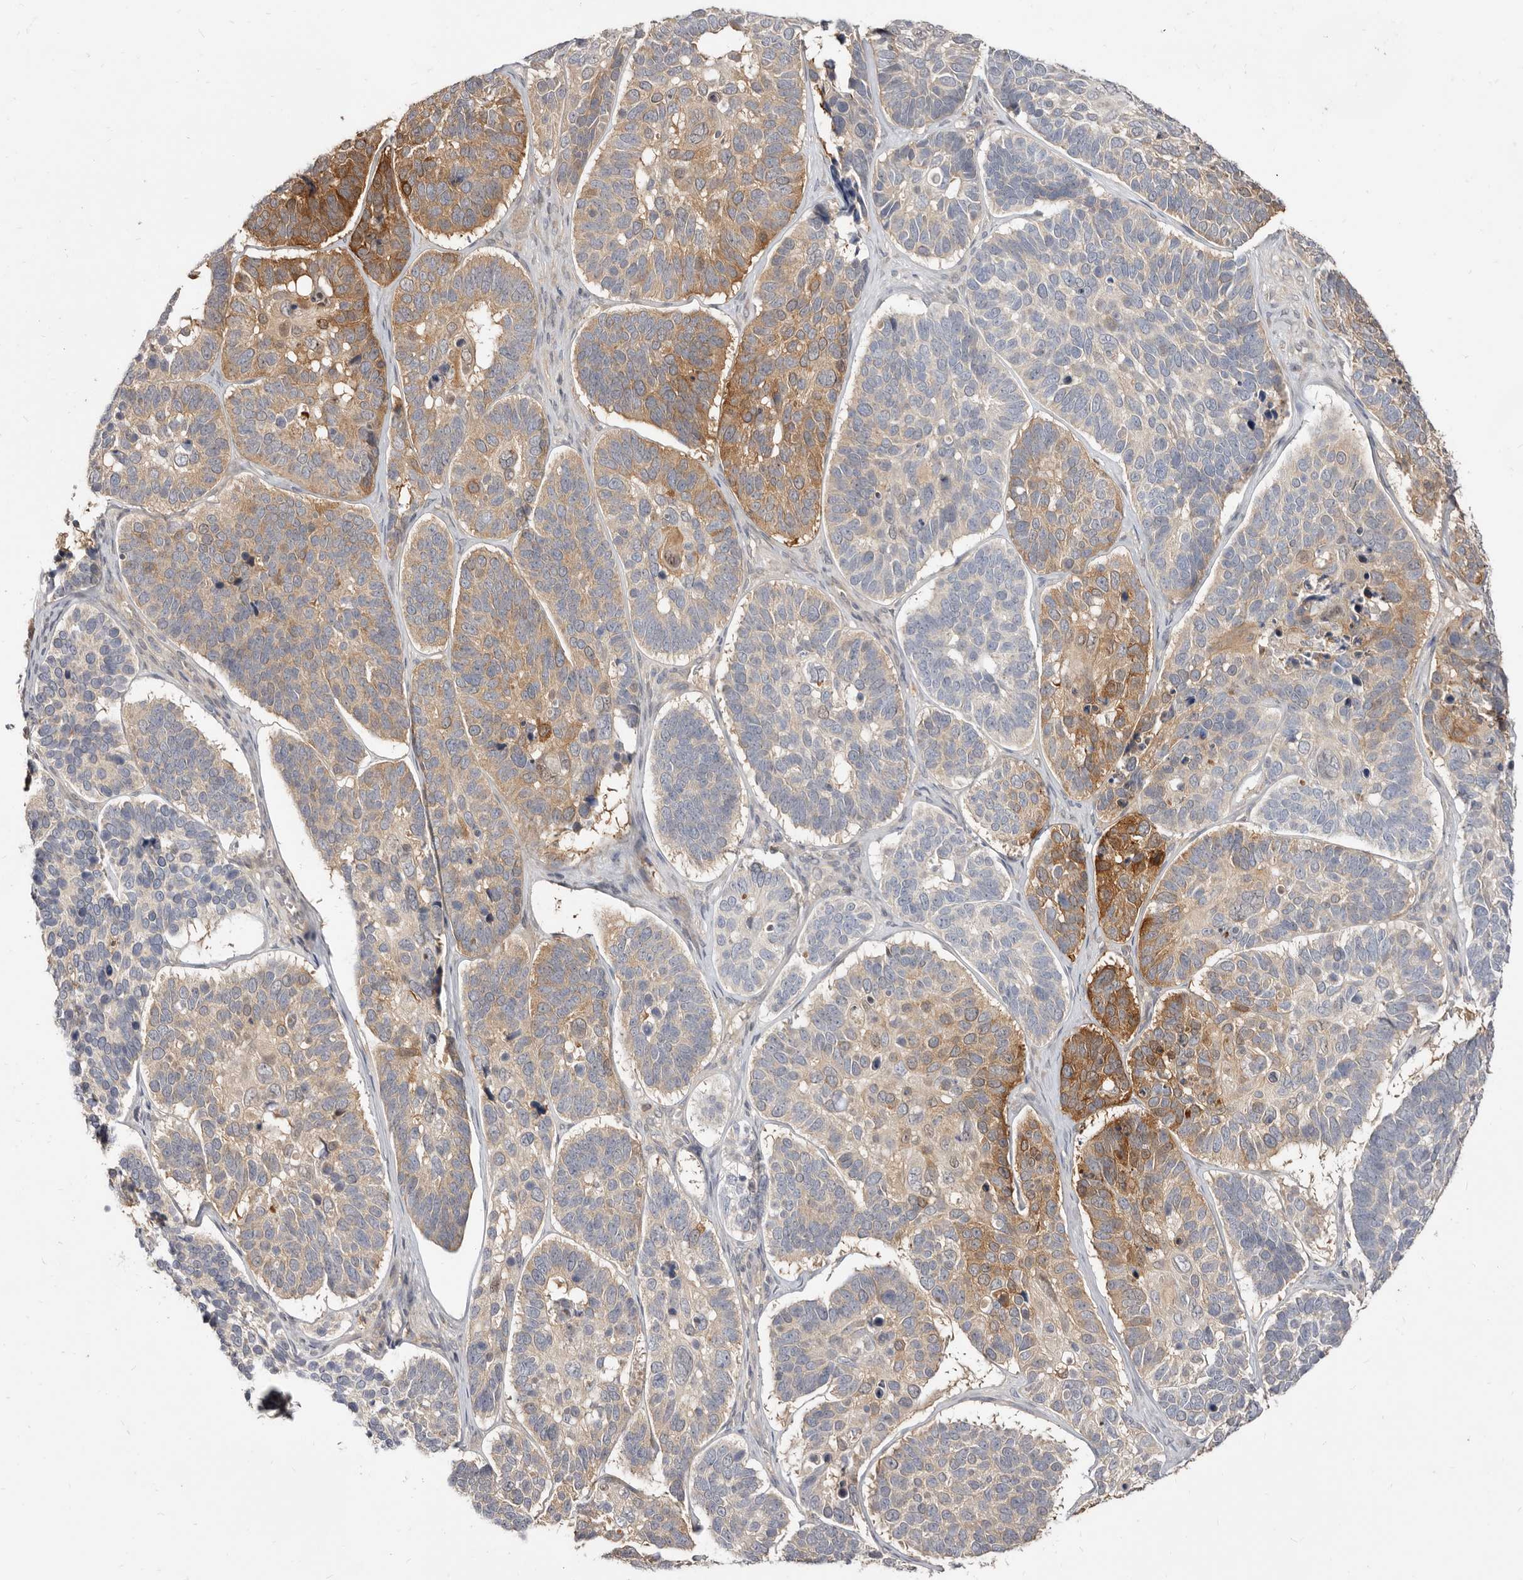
{"staining": {"intensity": "moderate", "quantity": "<25%", "location": "cytoplasmic/membranous"}, "tissue": "skin cancer", "cell_type": "Tumor cells", "image_type": "cancer", "snomed": [{"axis": "morphology", "description": "Basal cell carcinoma"}, {"axis": "topography", "description": "Skin"}], "caption": "IHC of human basal cell carcinoma (skin) demonstrates low levels of moderate cytoplasmic/membranous staining in approximately <25% of tumor cells.", "gene": "TC2N", "patient": {"sex": "male", "age": 62}}